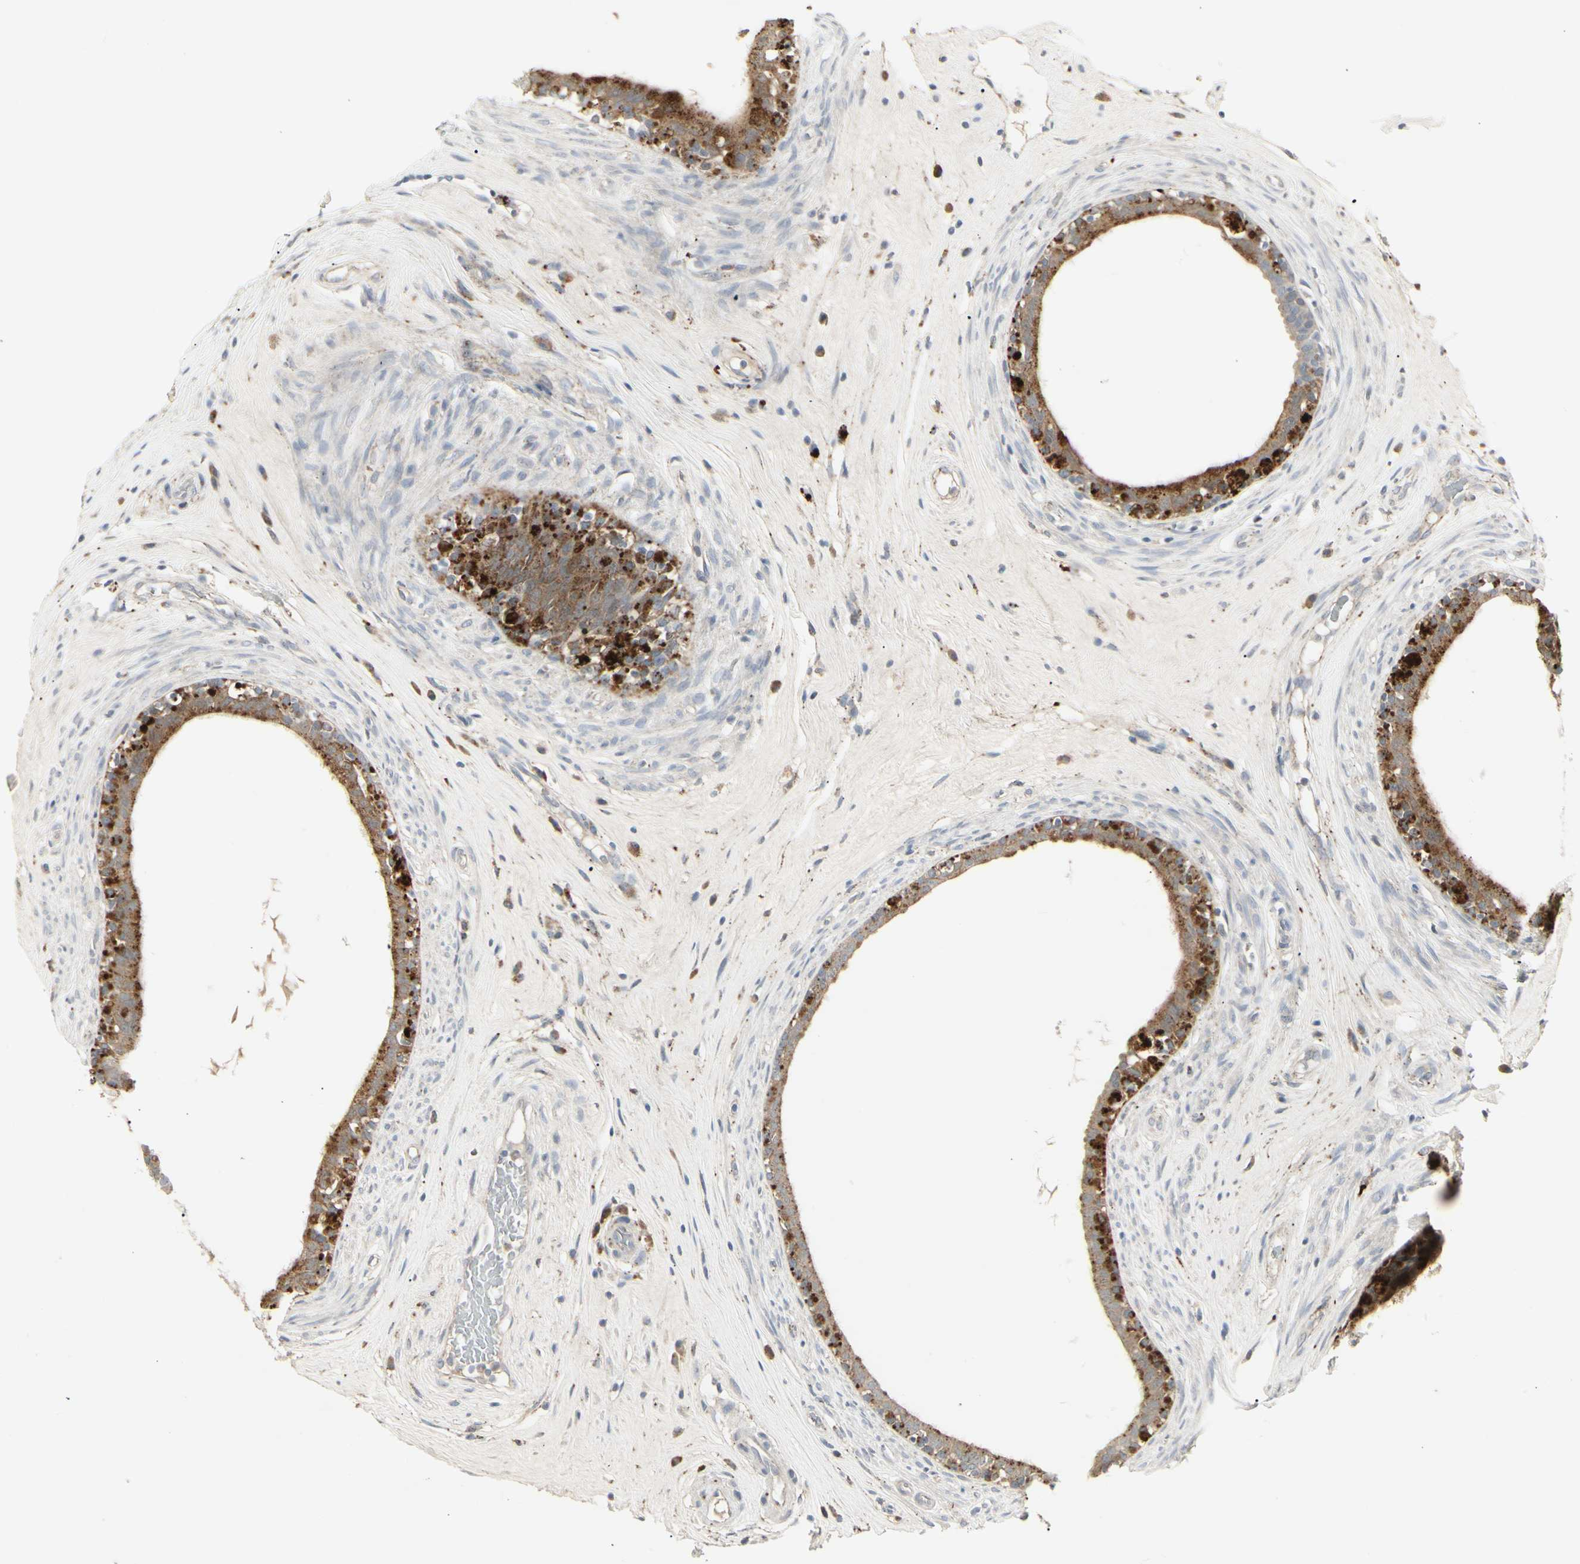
{"staining": {"intensity": "strong", "quantity": ">75%", "location": "cytoplasmic/membranous"}, "tissue": "epididymis", "cell_type": "Glandular cells", "image_type": "normal", "snomed": [{"axis": "morphology", "description": "Normal tissue, NOS"}, {"axis": "morphology", "description": "Inflammation, NOS"}, {"axis": "topography", "description": "Epididymis"}], "caption": "Immunohistochemical staining of unremarkable epididymis displays strong cytoplasmic/membranous protein staining in approximately >75% of glandular cells. Nuclei are stained in blue.", "gene": "GRN", "patient": {"sex": "male", "age": 84}}